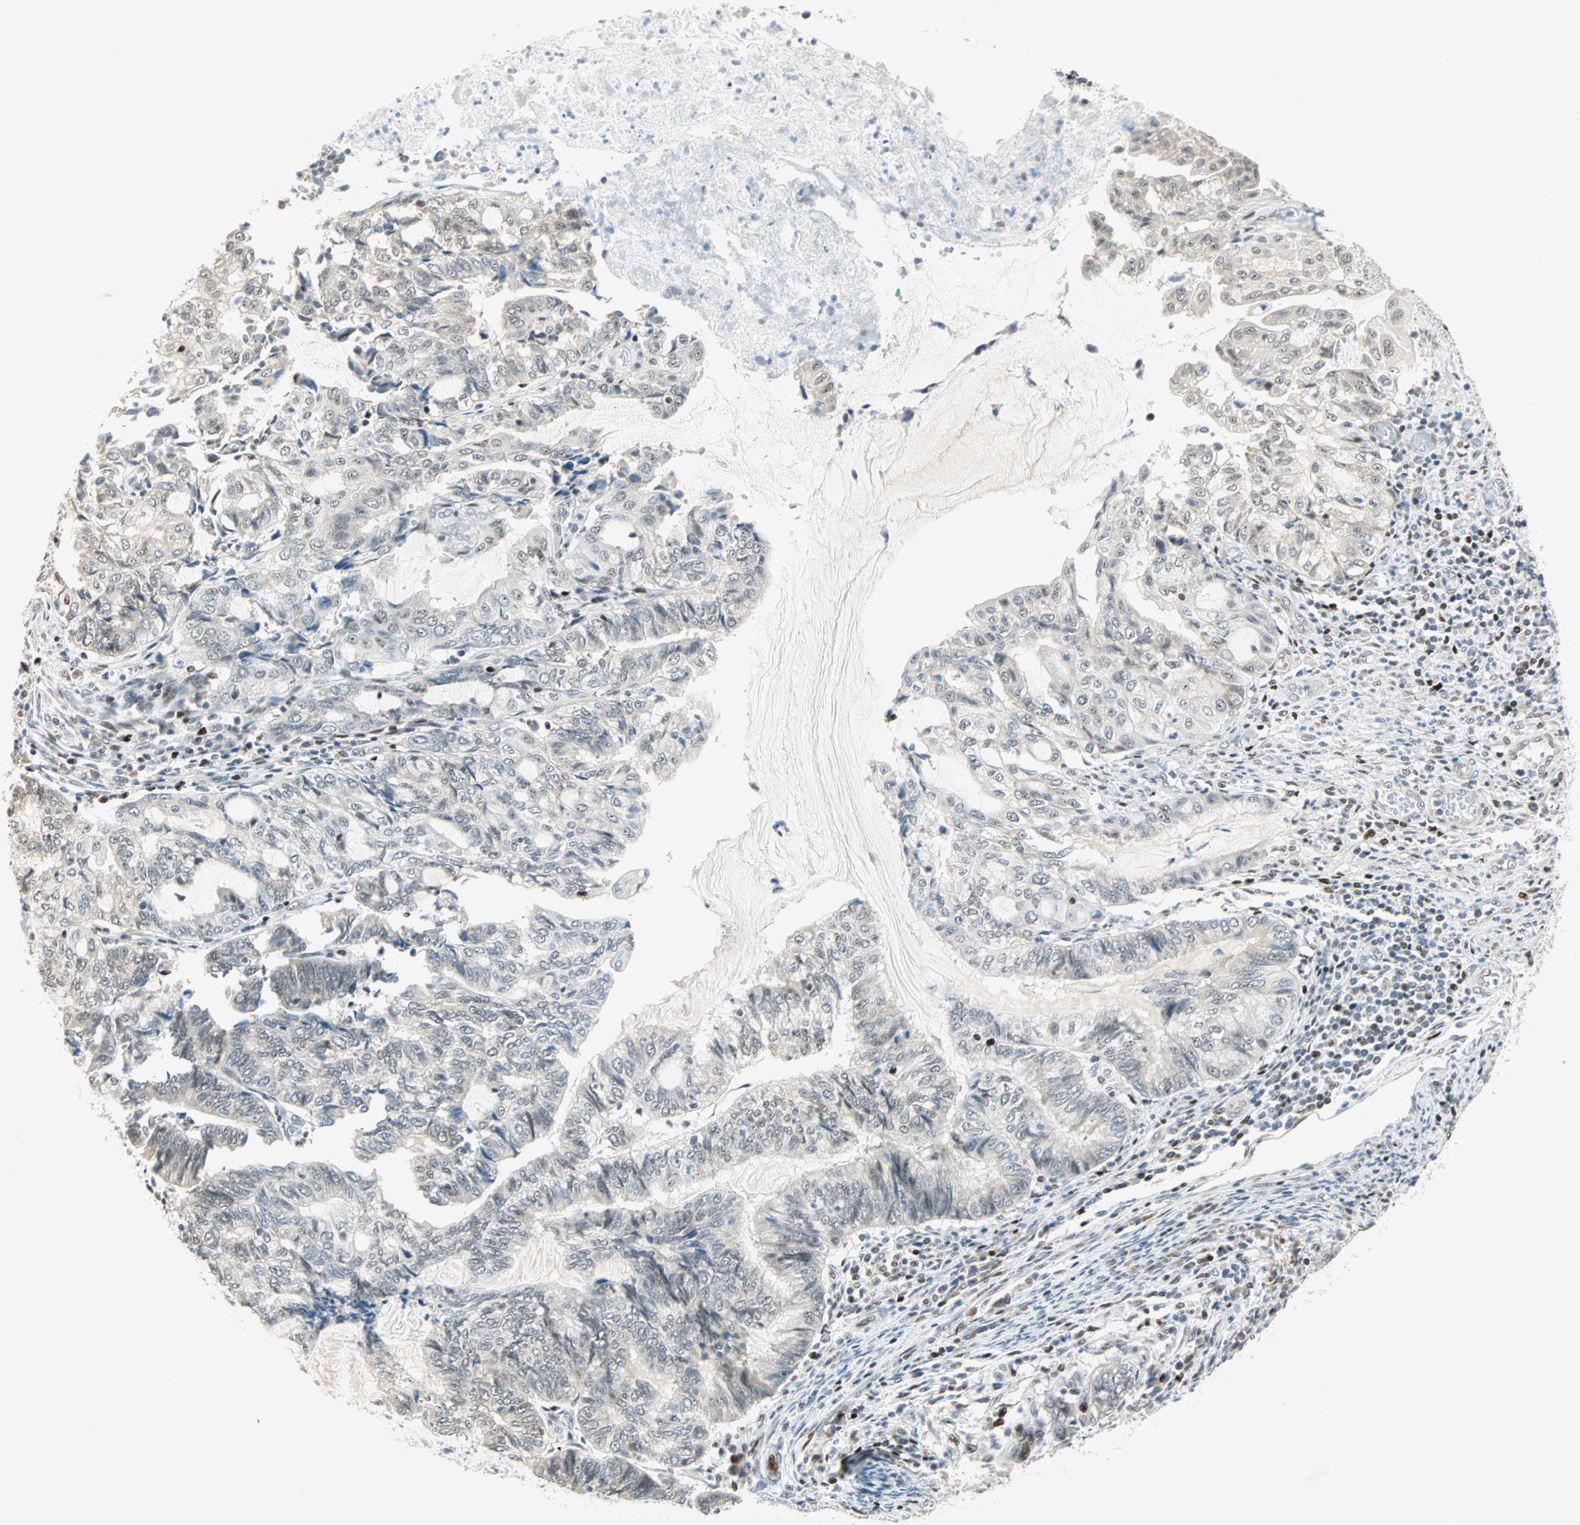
{"staining": {"intensity": "negative", "quantity": "none", "location": "none"}, "tissue": "endometrial cancer", "cell_type": "Tumor cells", "image_type": "cancer", "snomed": [{"axis": "morphology", "description": "Adenocarcinoma, NOS"}, {"axis": "topography", "description": "Uterus"}, {"axis": "topography", "description": "Endometrium"}], "caption": "Tumor cells are negative for brown protein staining in endometrial cancer (adenocarcinoma). Nuclei are stained in blue.", "gene": "MSX2", "patient": {"sex": "female", "age": 70}}